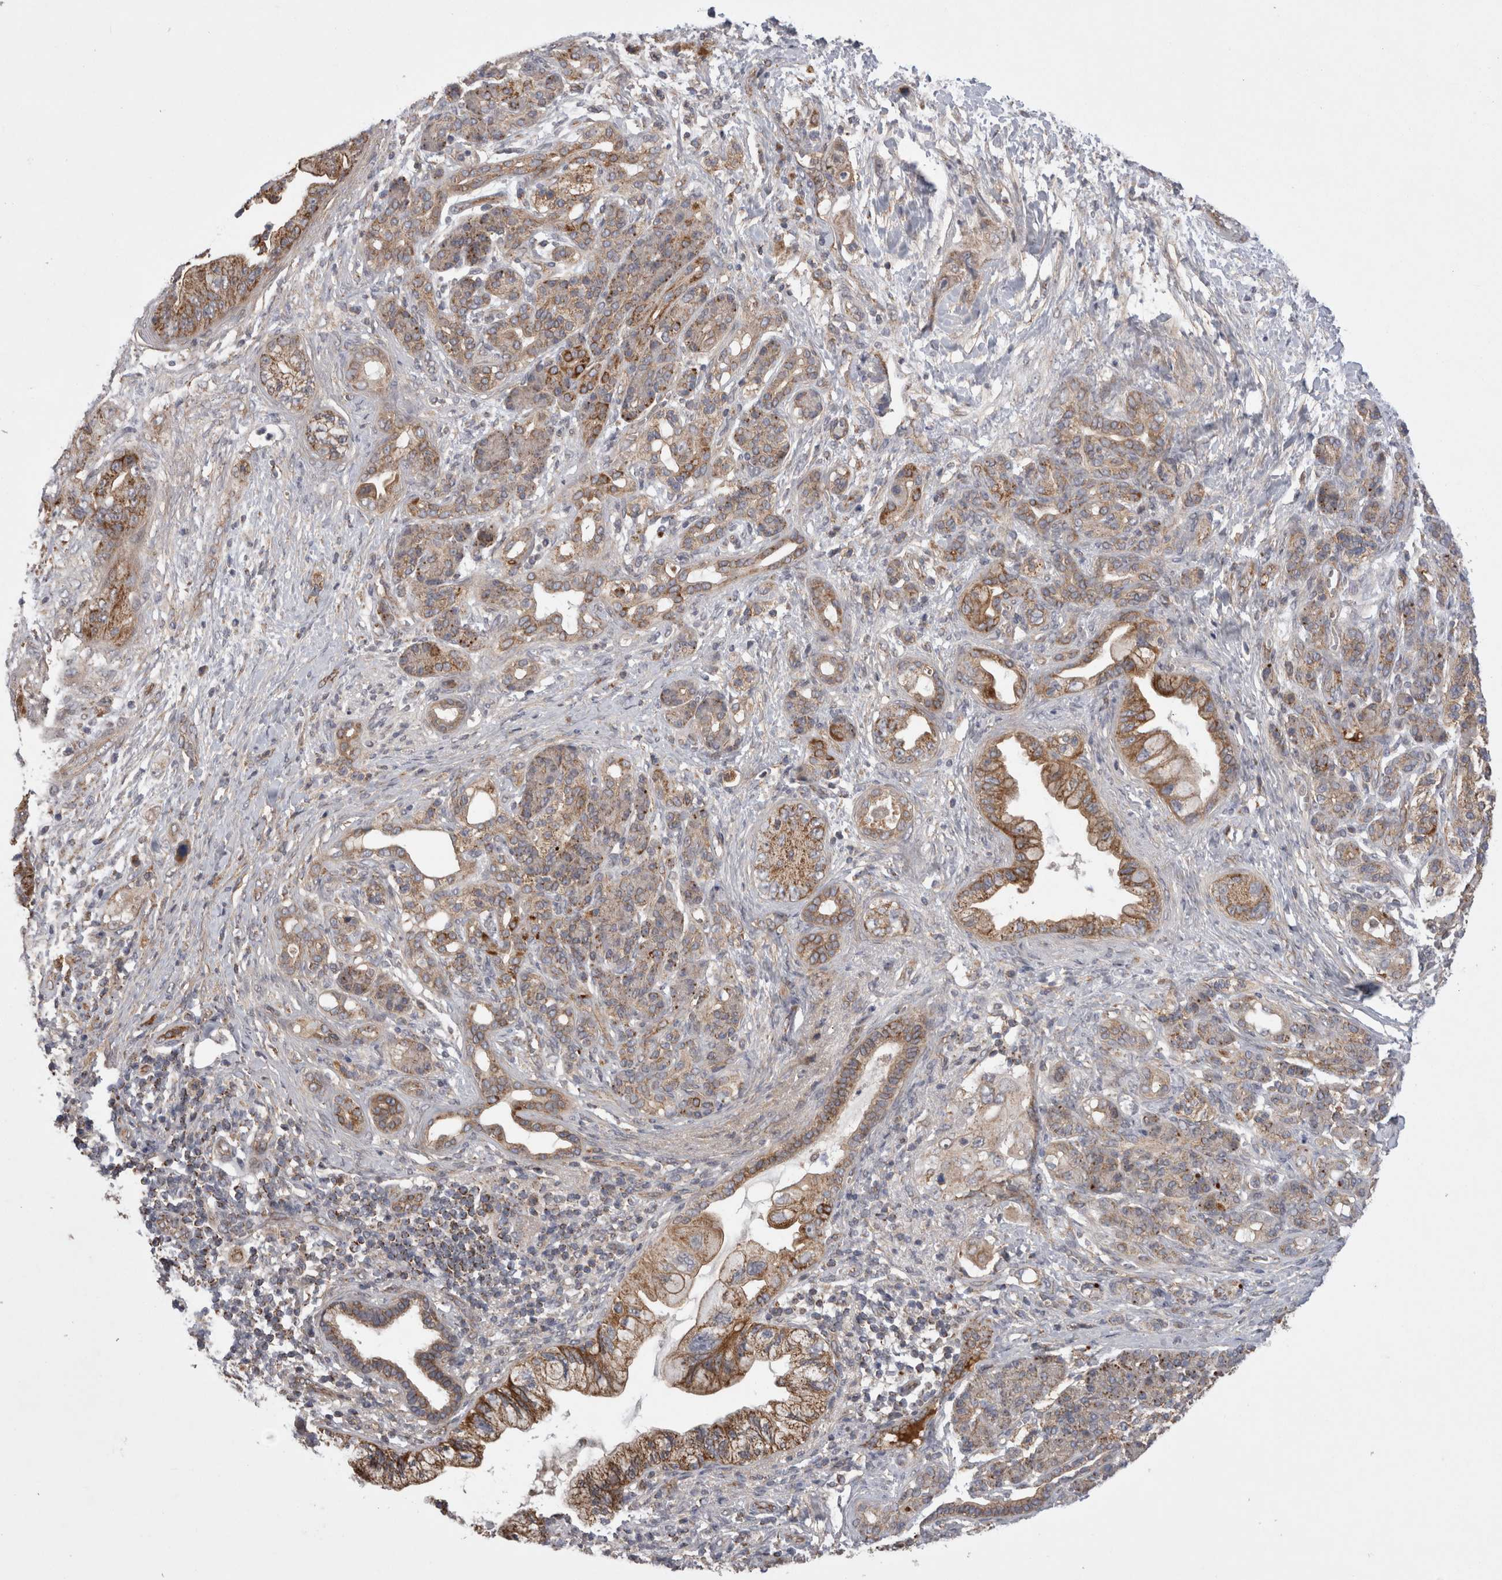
{"staining": {"intensity": "moderate", "quantity": ">75%", "location": "cytoplasmic/membranous"}, "tissue": "pancreatic cancer", "cell_type": "Tumor cells", "image_type": "cancer", "snomed": [{"axis": "morphology", "description": "Adenocarcinoma, NOS"}, {"axis": "topography", "description": "Pancreas"}], "caption": "Protein expression analysis of human pancreatic cancer (adenocarcinoma) reveals moderate cytoplasmic/membranous positivity in about >75% of tumor cells. The staining was performed using DAB (3,3'-diaminobenzidine) to visualize the protein expression in brown, while the nuclei were stained in blue with hematoxylin (Magnification: 20x).", "gene": "DARS2", "patient": {"sex": "male", "age": 59}}